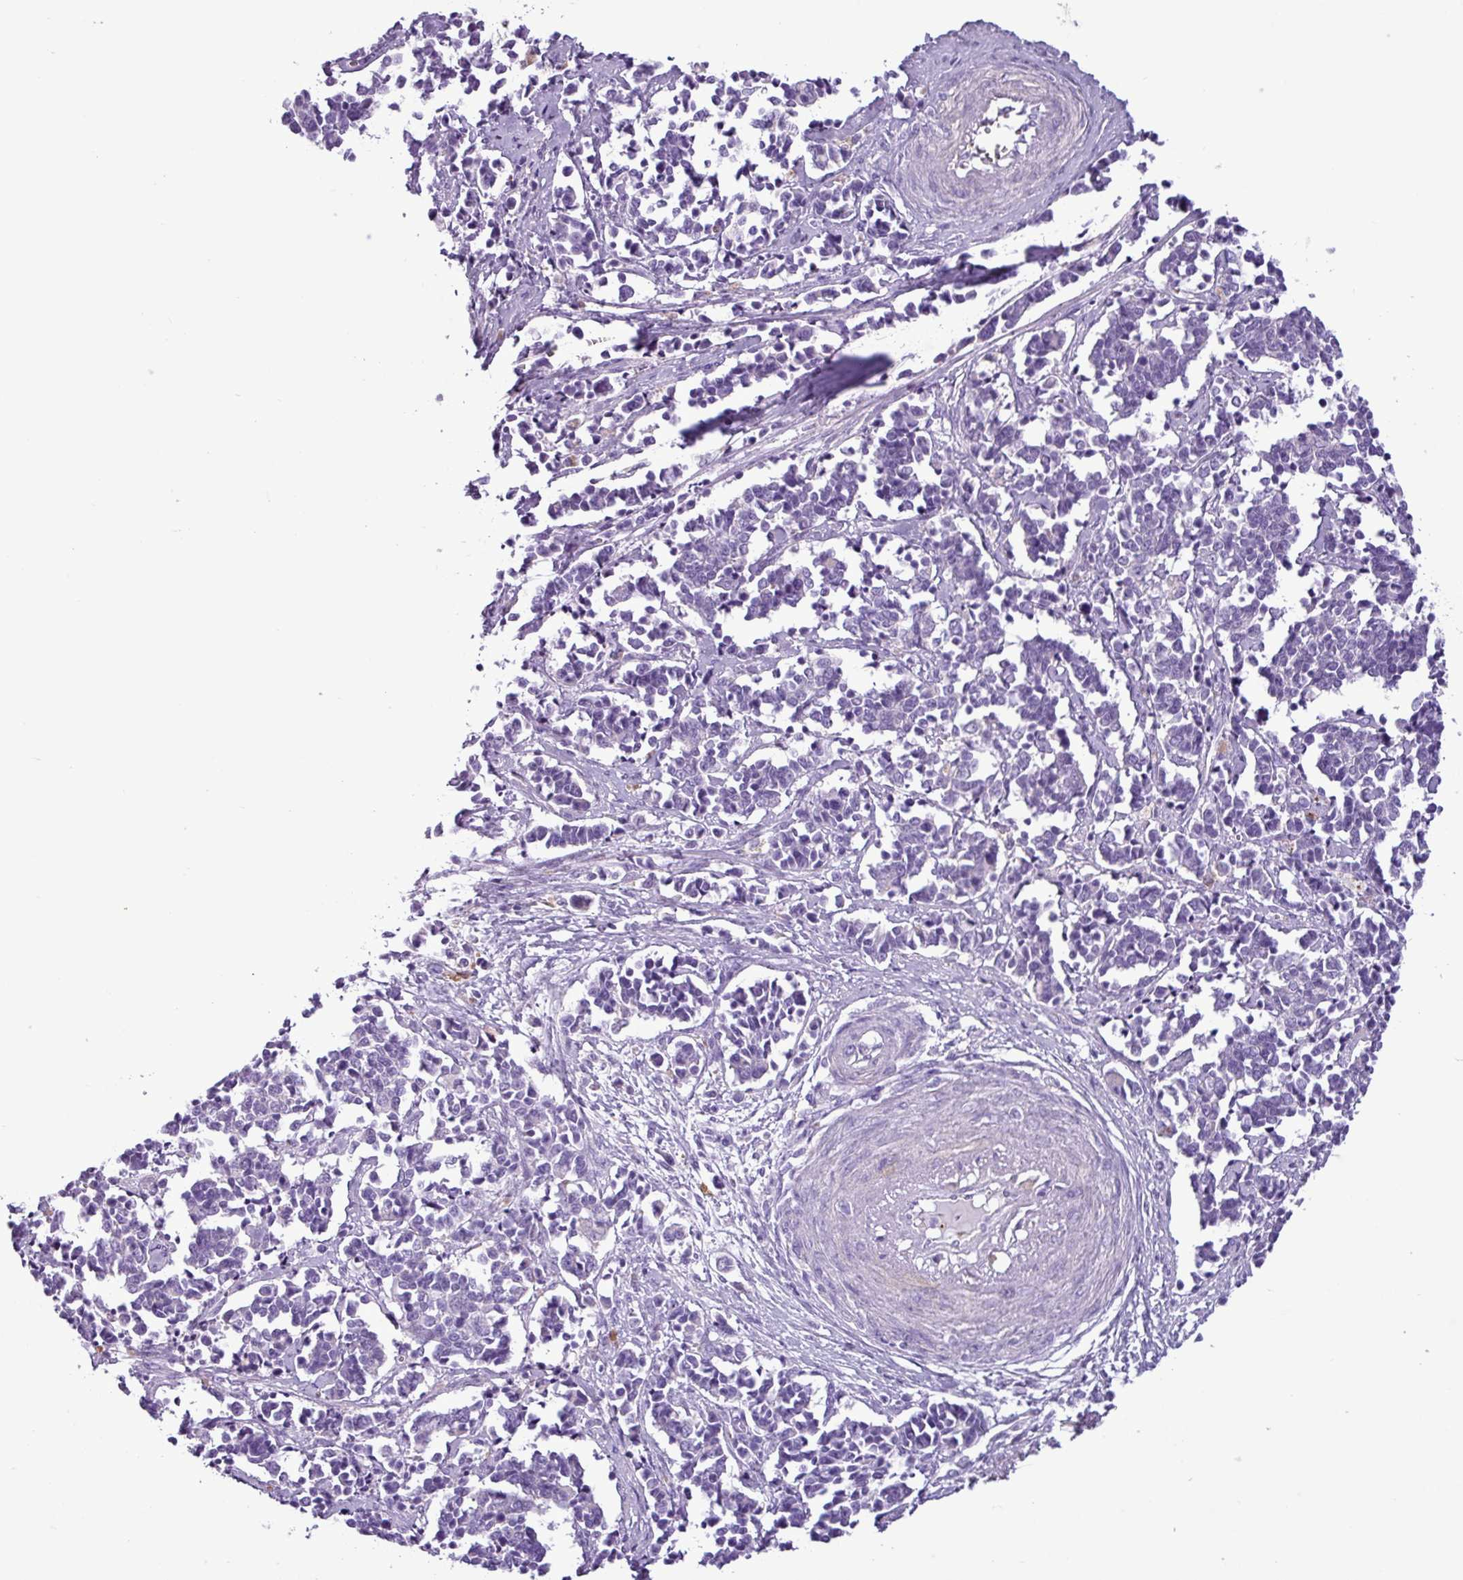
{"staining": {"intensity": "negative", "quantity": "none", "location": "none"}, "tissue": "cervical cancer", "cell_type": "Tumor cells", "image_type": "cancer", "snomed": [{"axis": "morphology", "description": "Normal tissue, NOS"}, {"axis": "morphology", "description": "Squamous cell carcinoma, NOS"}, {"axis": "topography", "description": "Cervix"}], "caption": "Immunohistochemical staining of human squamous cell carcinoma (cervical) exhibits no significant positivity in tumor cells. (DAB immunohistochemistry, high magnification).", "gene": "TMEM200C", "patient": {"sex": "female", "age": 35}}